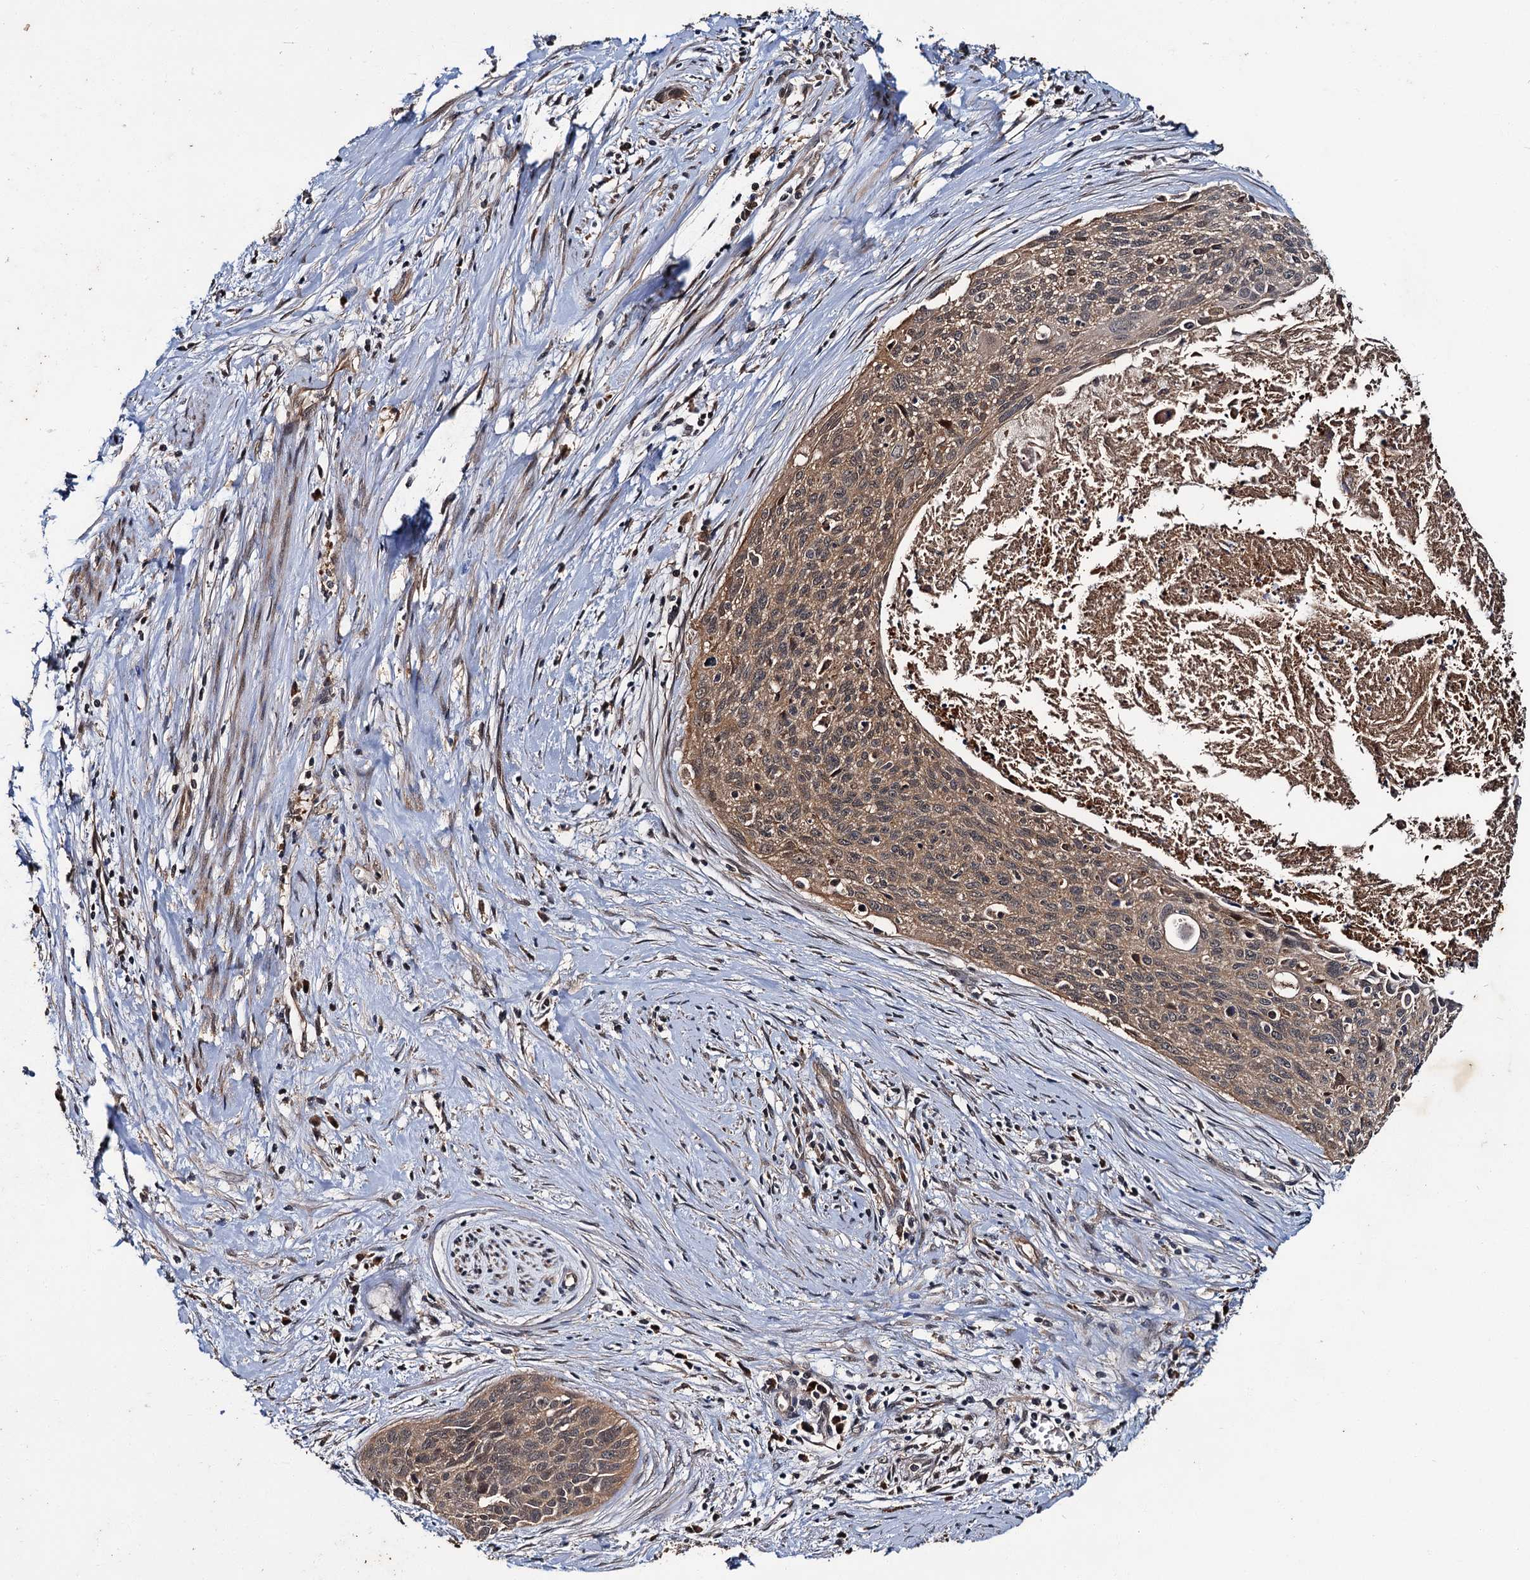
{"staining": {"intensity": "moderate", "quantity": ">75%", "location": "cytoplasmic/membranous,nuclear"}, "tissue": "cervical cancer", "cell_type": "Tumor cells", "image_type": "cancer", "snomed": [{"axis": "morphology", "description": "Squamous cell carcinoma, NOS"}, {"axis": "topography", "description": "Cervix"}], "caption": "Tumor cells exhibit moderate cytoplasmic/membranous and nuclear staining in approximately >75% of cells in cervical squamous cell carcinoma. (DAB (3,3'-diaminobenzidine) IHC with brightfield microscopy, high magnification).", "gene": "SLC46A3", "patient": {"sex": "female", "age": 55}}